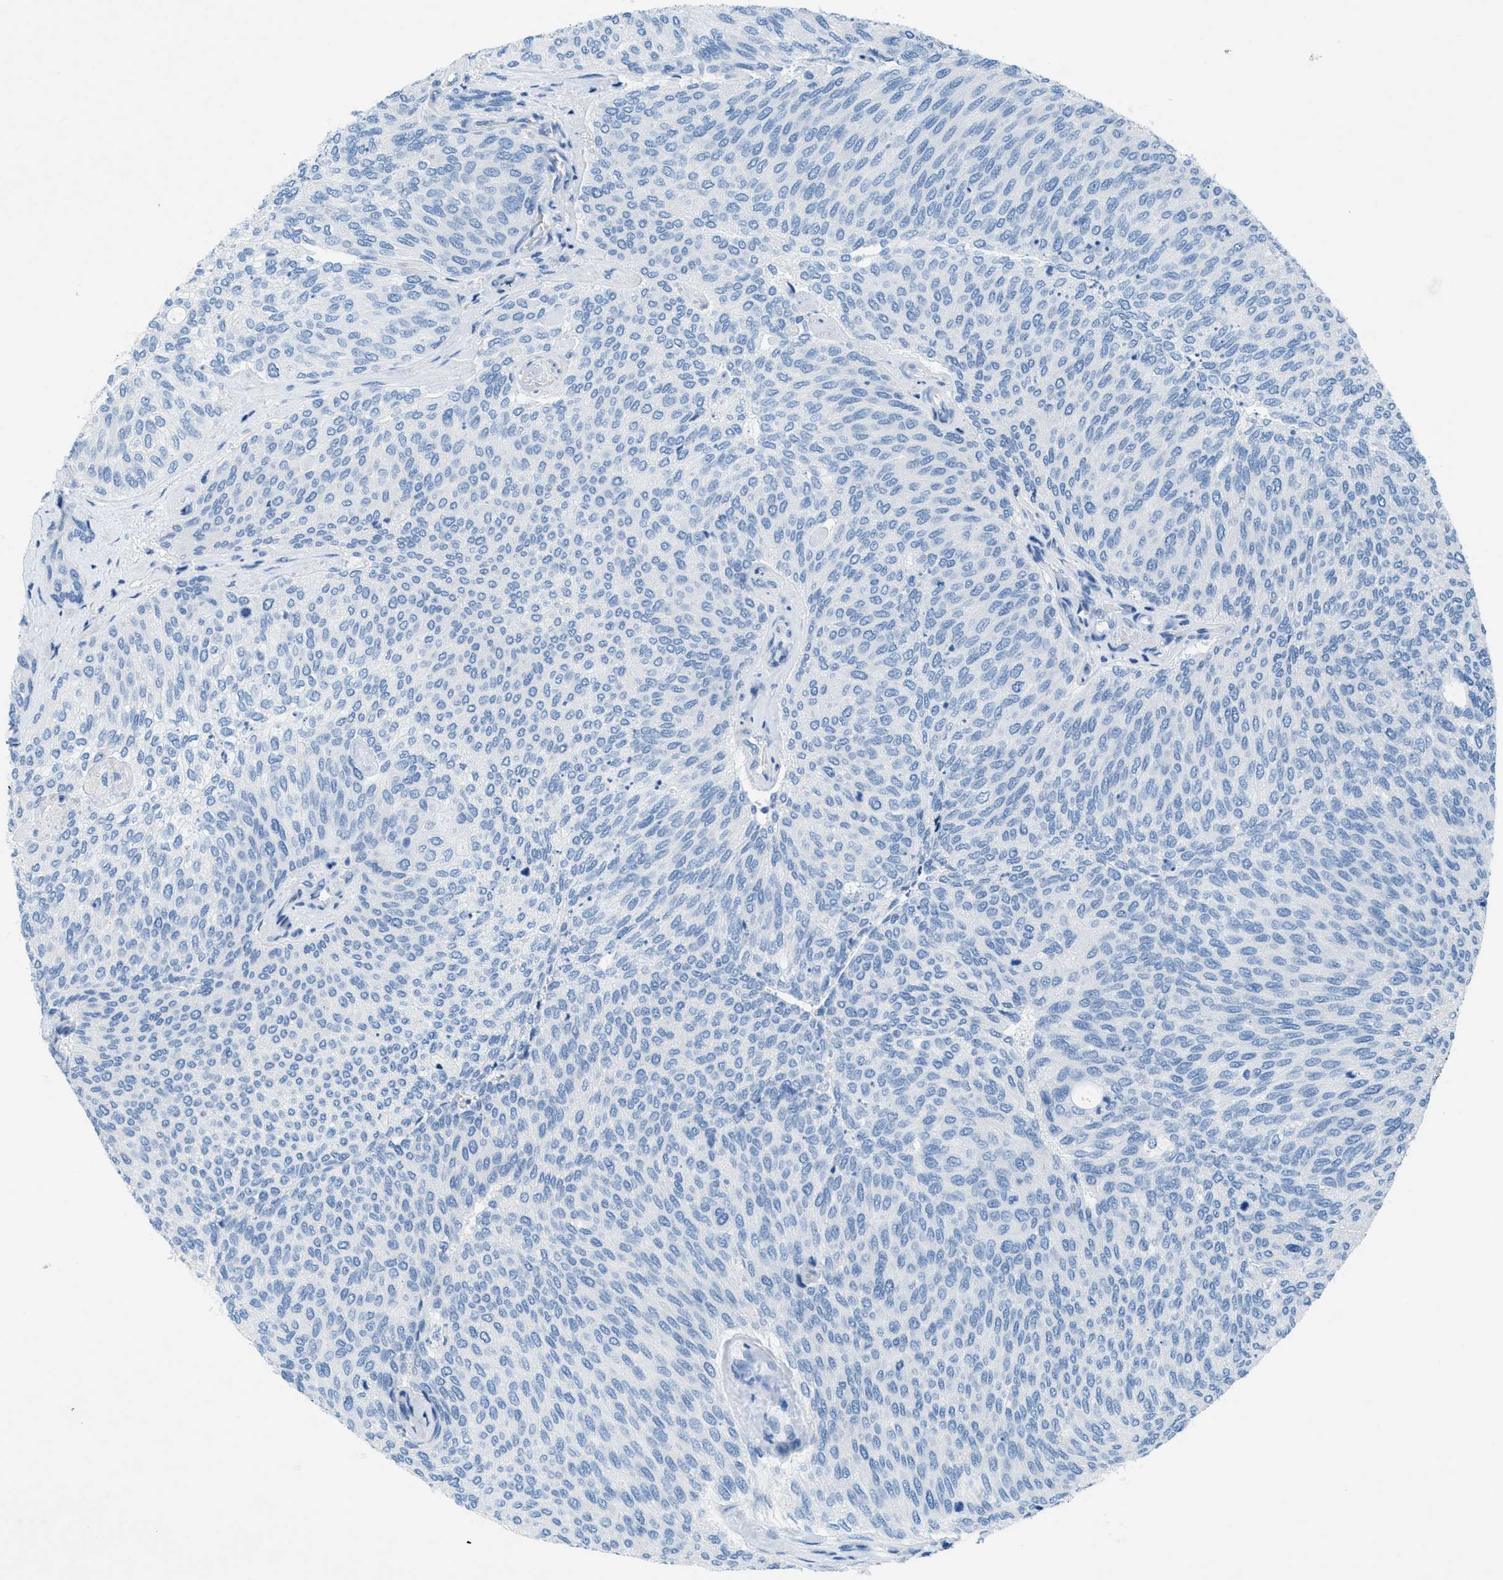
{"staining": {"intensity": "negative", "quantity": "none", "location": "none"}, "tissue": "urothelial cancer", "cell_type": "Tumor cells", "image_type": "cancer", "snomed": [{"axis": "morphology", "description": "Urothelial carcinoma, Low grade"}, {"axis": "topography", "description": "Urinary bladder"}], "caption": "This is an IHC photomicrograph of low-grade urothelial carcinoma. There is no staining in tumor cells.", "gene": "GALNT17", "patient": {"sex": "female", "age": 79}}